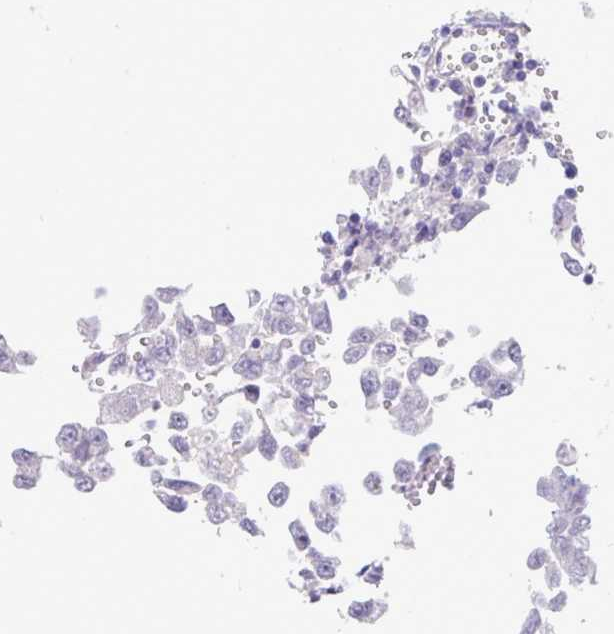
{"staining": {"intensity": "negative", "quantity": "none", "location": "none"}, "tissue": "testis cancer", "cell_type": "Tumor cells", "image_type": "cancer", "snomed": [{"axis": "morphology", "description": "Carcinoma, Embryonal, NOS"}, {"axis": "topography", "description": "Testis"}], "caption": "Tumor cells show no significant positivity in testis cancer (embryonal carcinoma). (Immunohistochemistry, brightfield microscopy, high magnification).", "gene": "DTX3", "patient": {"sex": "male", "age": 18}}